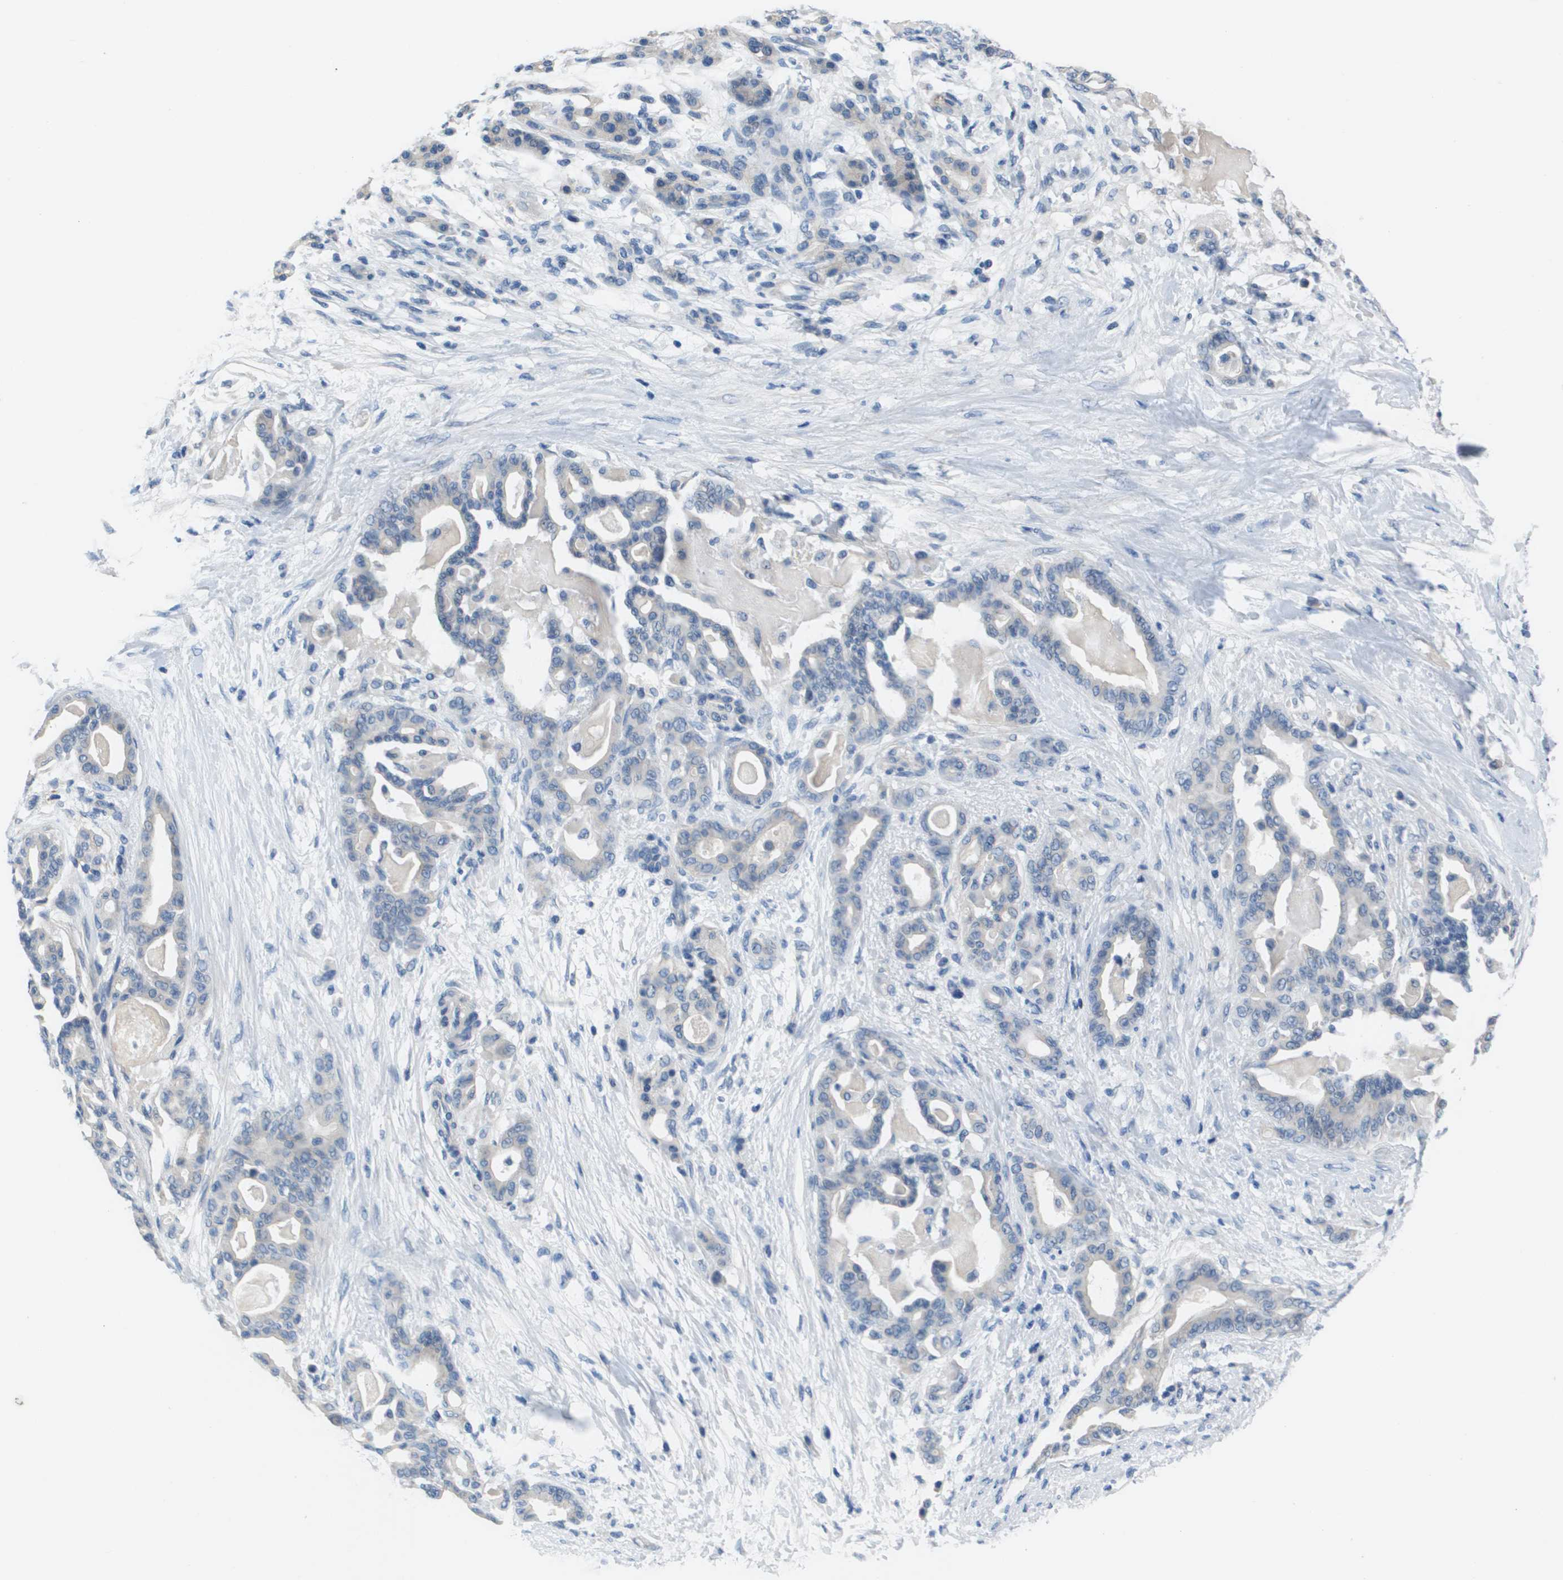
{"staining": {"intensity": "negative", "quantity": "none", "location": "none"}, "tissue": "pancreatic cancer", "cell_type": "Tumor cells", "image_type": "cancer", "snomed": [{"axis": "morphology", "description": "Adenocarcinoma, NOS"}, {"axis": "topography", "description": "Pancreas"}], "caption": "Immunohistochemical staining of adenocarcinoma (pancreatic) shows no significant staining in tumor cells.", "gene": "NCS1", "patient": {"sex": "male", "age": 63}}